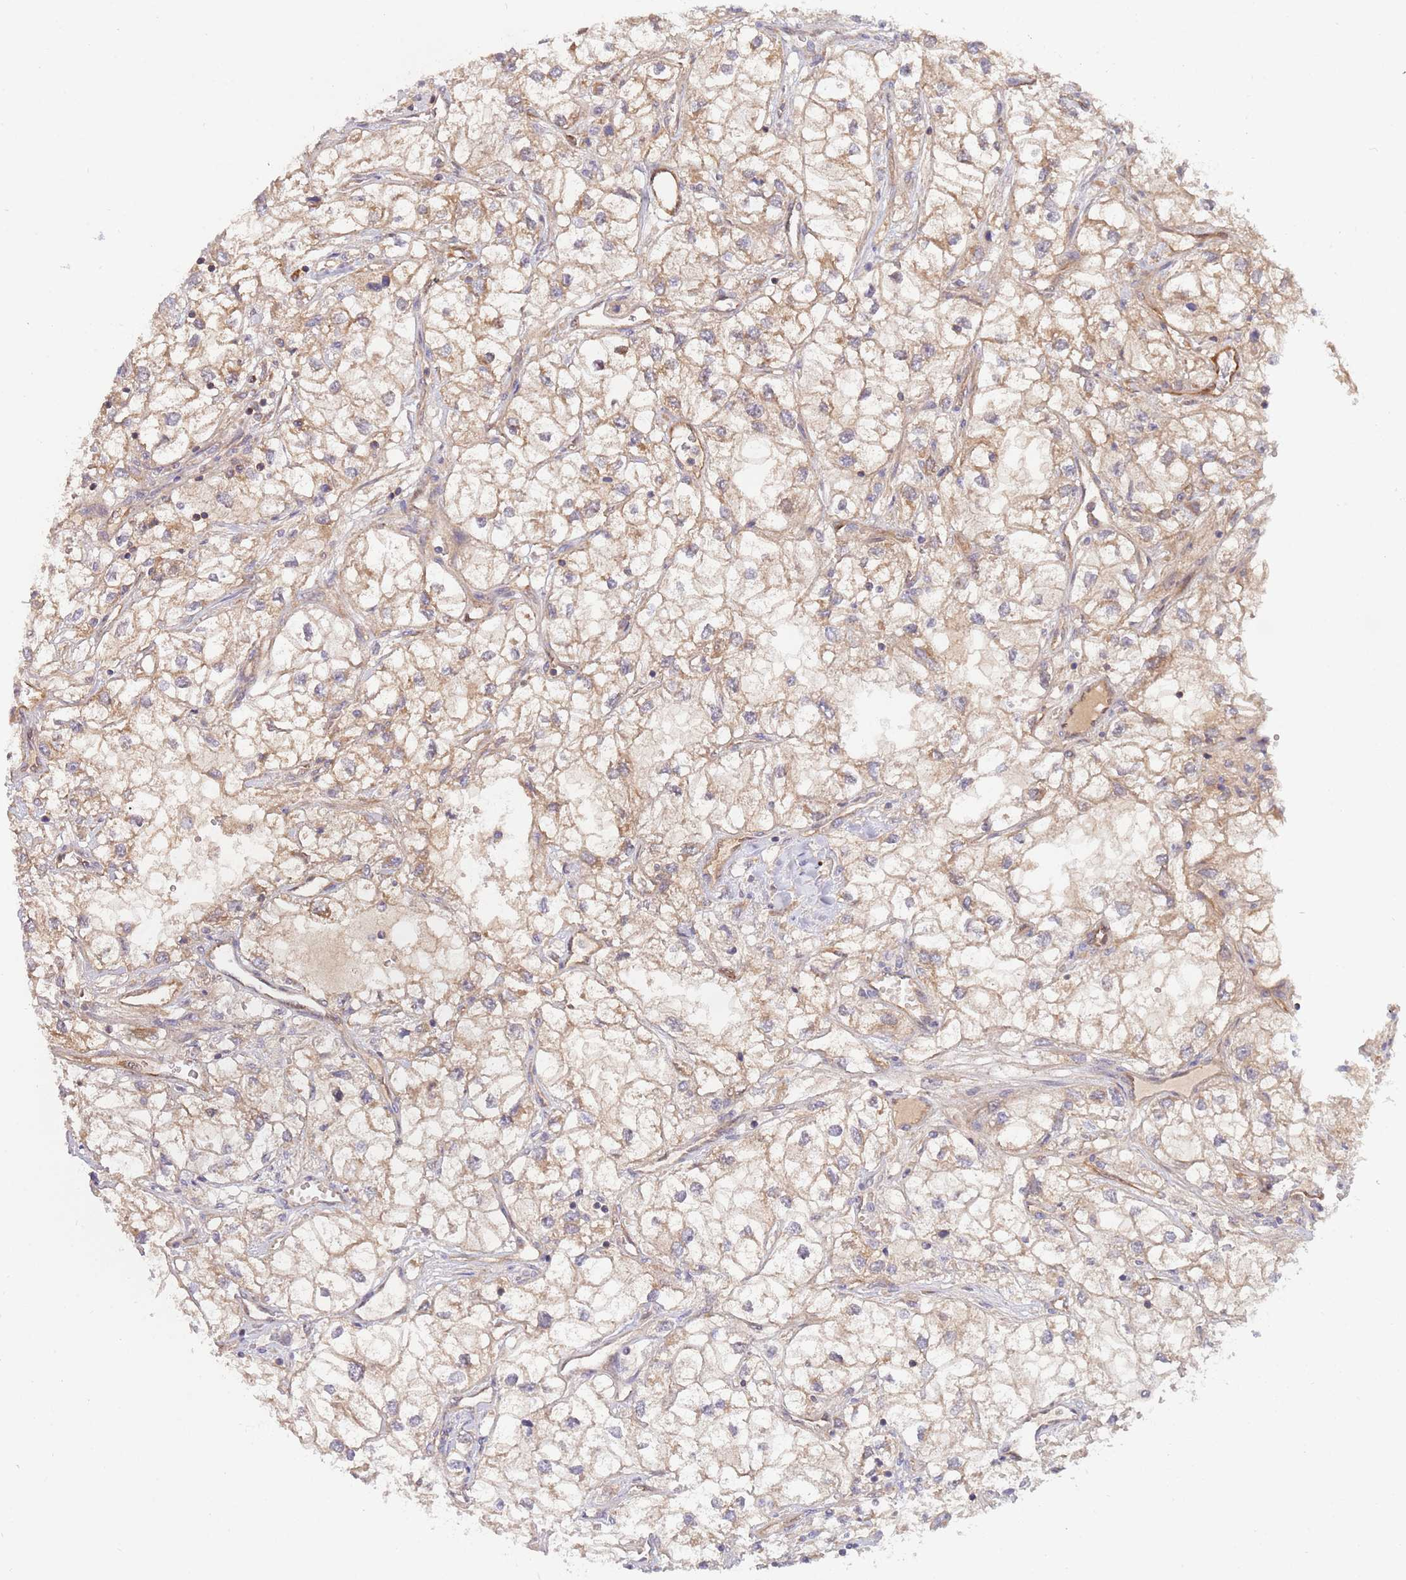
{"staining": {"intensity": "moderate", "quantity": "25%-75%", "location": "cytoplasmic/membranous"}, "tissue": "renal cancer", "cell_type": "Tumor cells", "image_type": "cancer", "snomed": [{"axis": "morphology", "description": "Adenocarcinoma, NOS"}, {"axis": "topography", "description": "Kidney"}], "caption": "Moderate cytoplasmic/membranous positivity for a protein is seen in approximately 25%-75% of tumor cells of adenocarcinoma (renal) using immunohistochemistry.", "gene": "GUK1", "patient": {"sex": "male", "age": 59}}